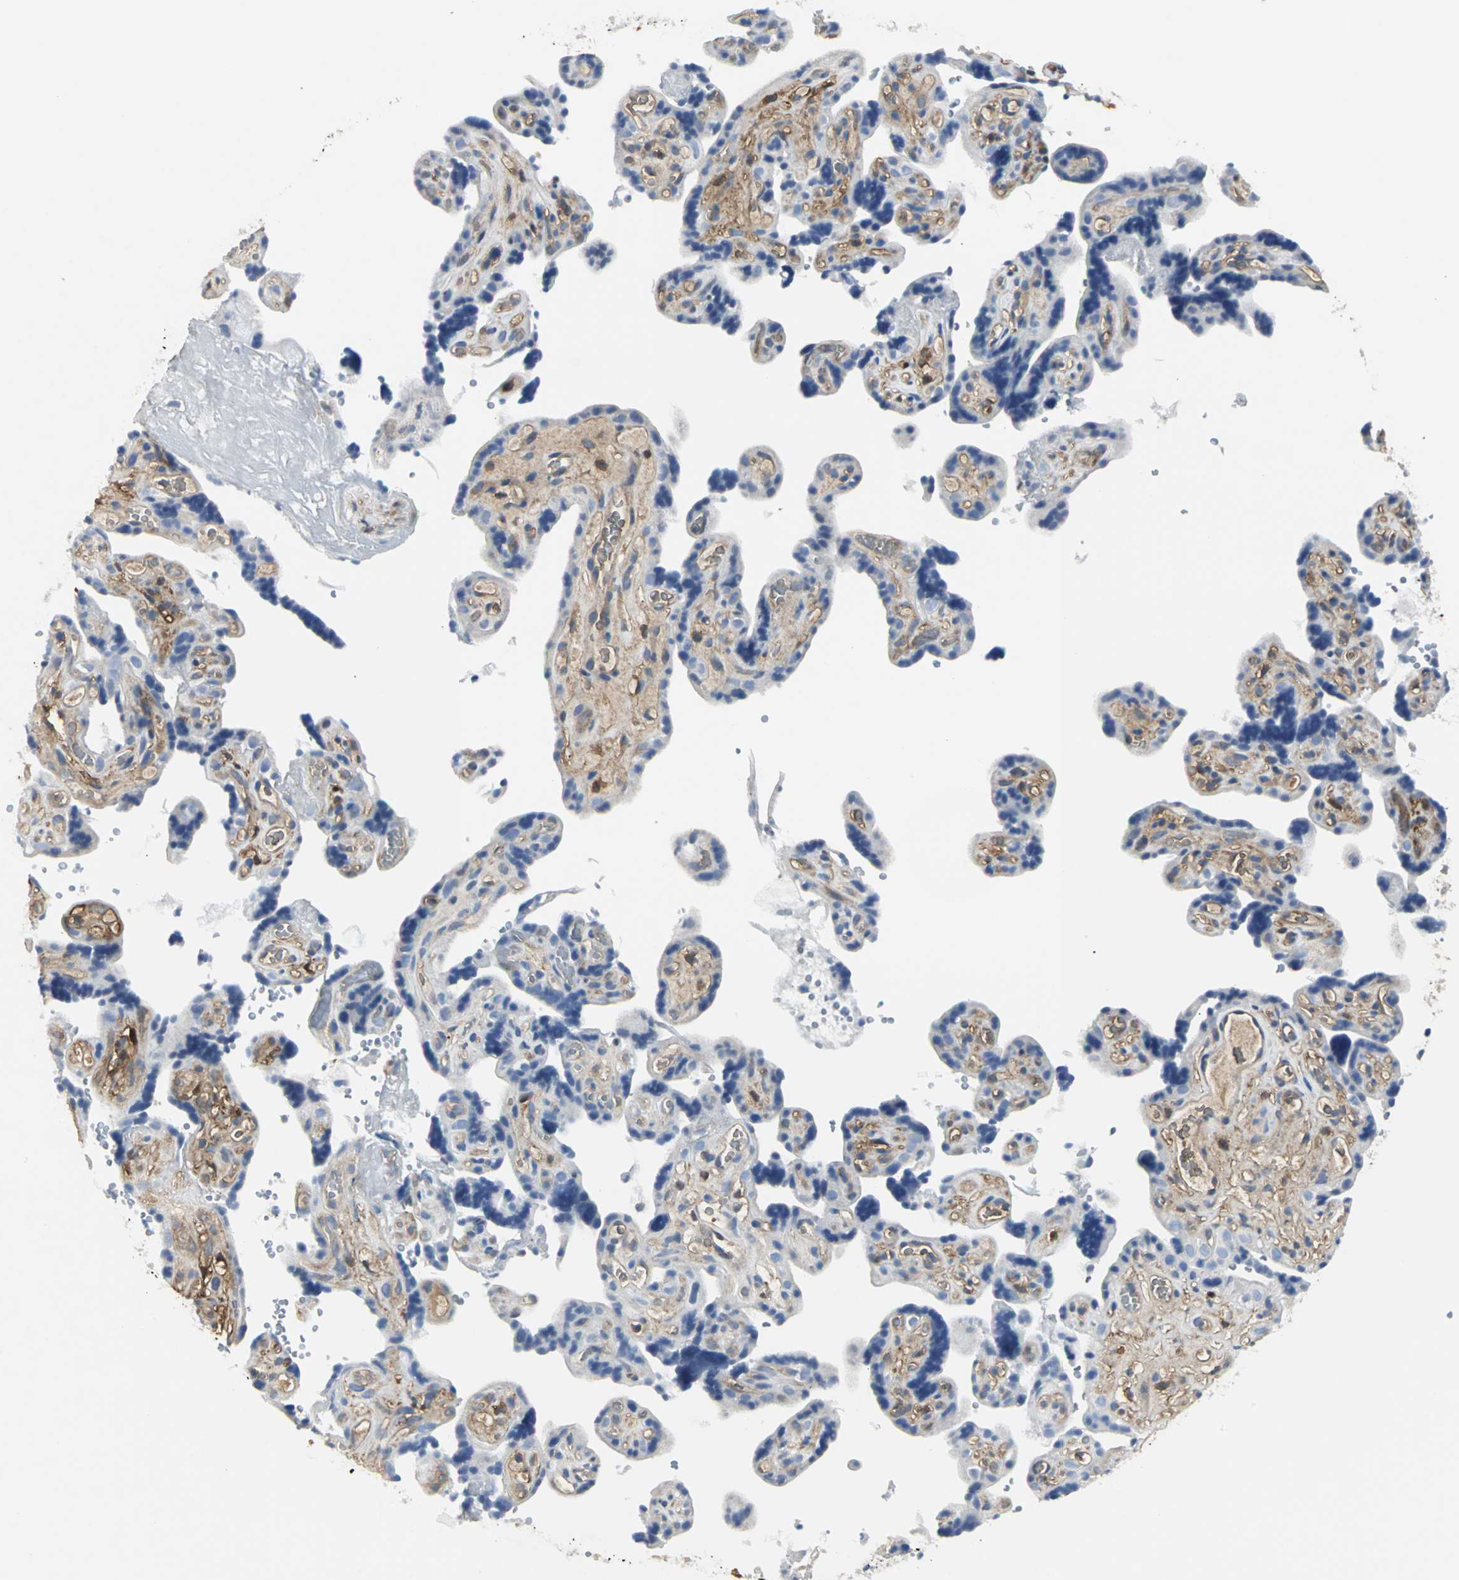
{"staining": {"intensity": "moderate", "quantity": "25%-75%", "location": "cytoplasmic/membranous"}, "tissue": "placenta", "cell_type": "Decidual cells", "image_type": "normal", "snomed": [{"axis": "morphology", "description": "Normal tissue, NOS"}, {"axis": "topography", "description": "Placenta"}], "caption": "The histopathology image demonstrates immunohistochemical staining of normal placenta. There is moderate cytoplasmic/membranous expression is appreciated in about 25%-75% of decidual cells. (IHC, brightfield microscopy, high magnification).", "gene": "CHRNB1", "patient": {"sex": "female", "age": 30}}